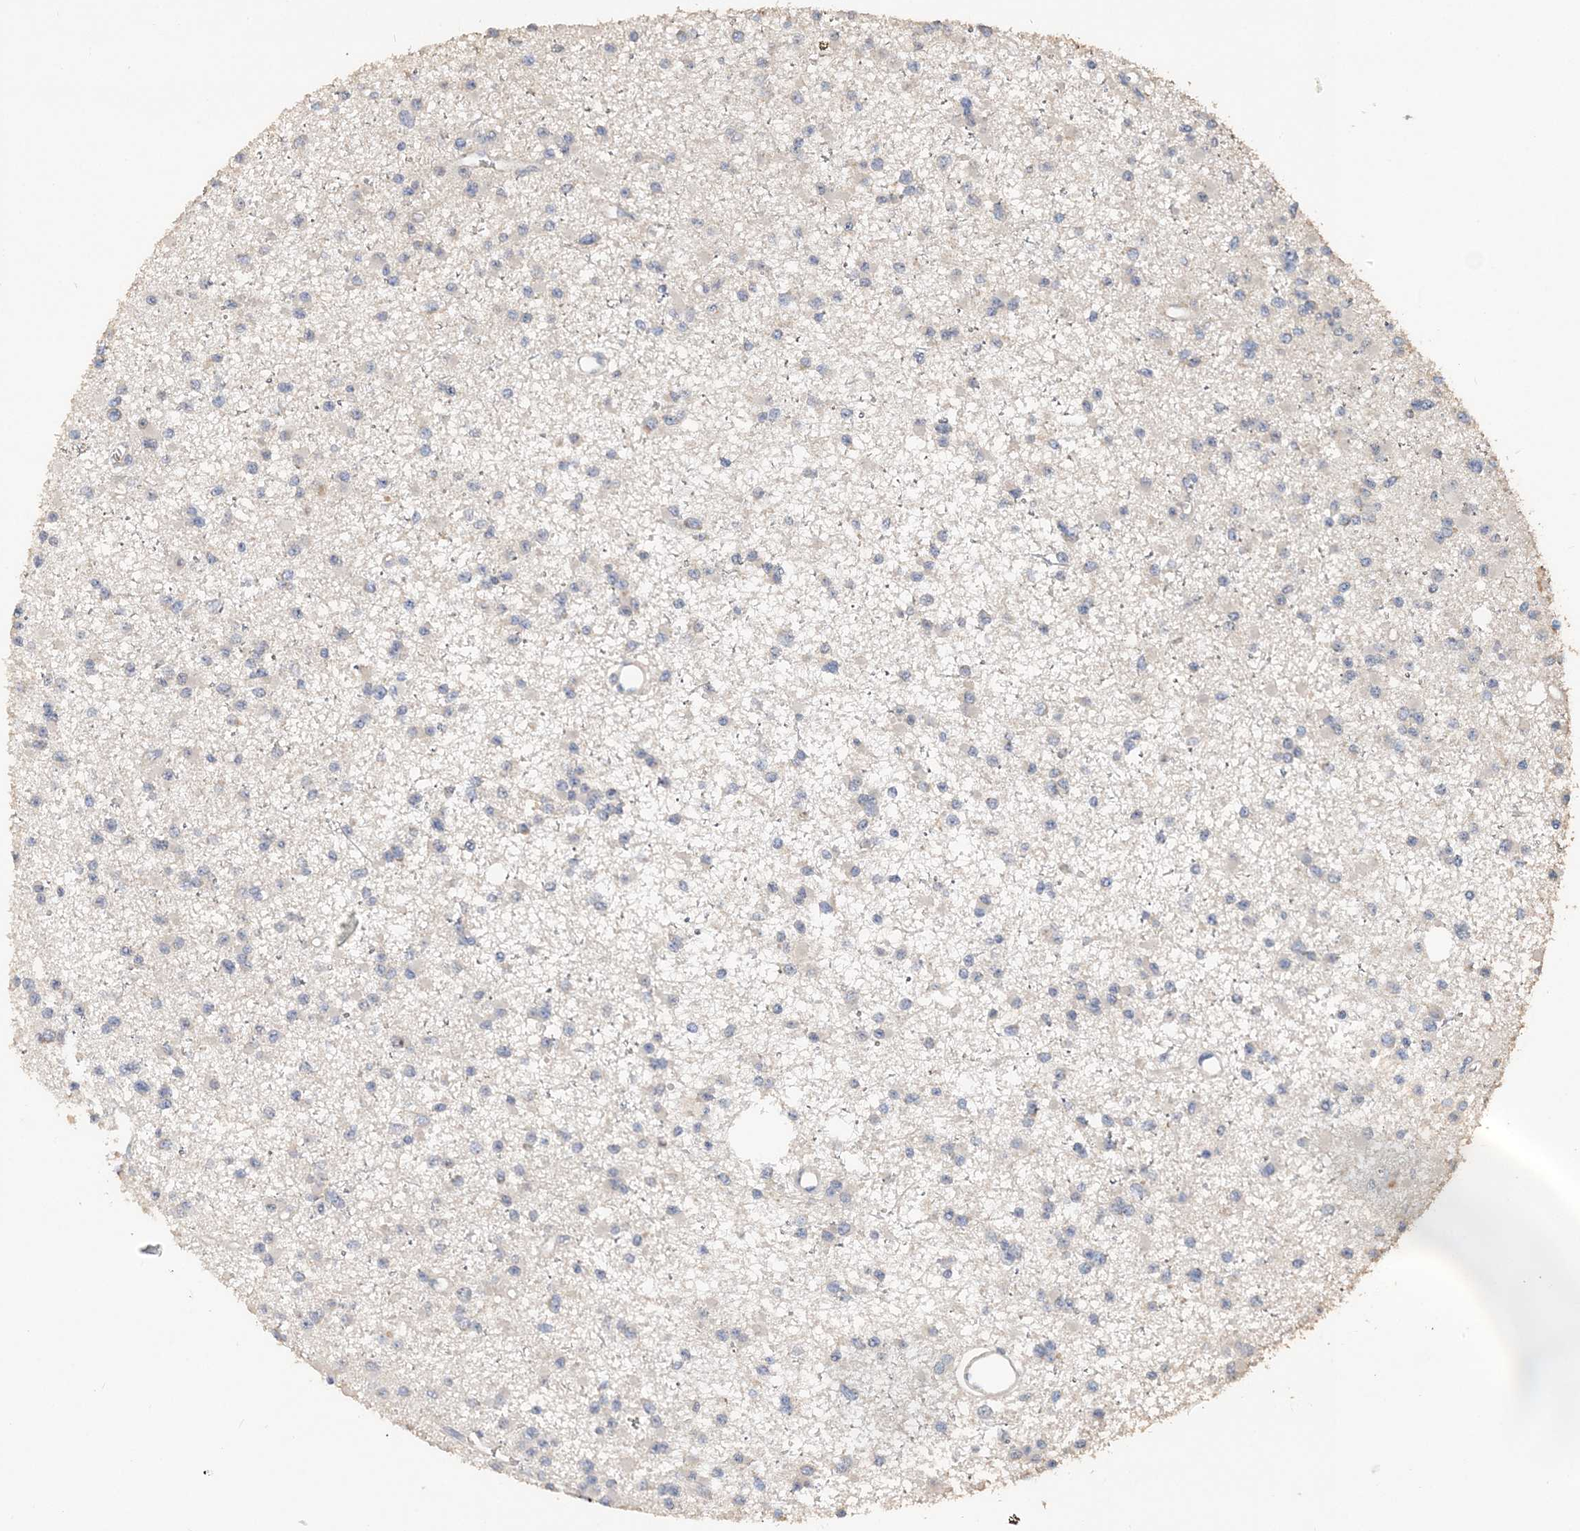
{"staining": {"intensity": "negative", "quantity": "none", "location": "none"}, "tissue": "glioma", "cell_type": "Tumor cells", "image_type": "cancer", "snomed": [{"axis": "morphology", "description": "Glioma, malignant, Low grade"}, {"axis": "topography", "description": "Brain"}], "caption": "IHC photomicrograph of neoplastic tissue: malignant glioma (low-grade) stained with DAB exhibits no significant protein positivity in tumor cells.", "gene": "GRINA", "patient": {"sex": "female", "age": 22}}